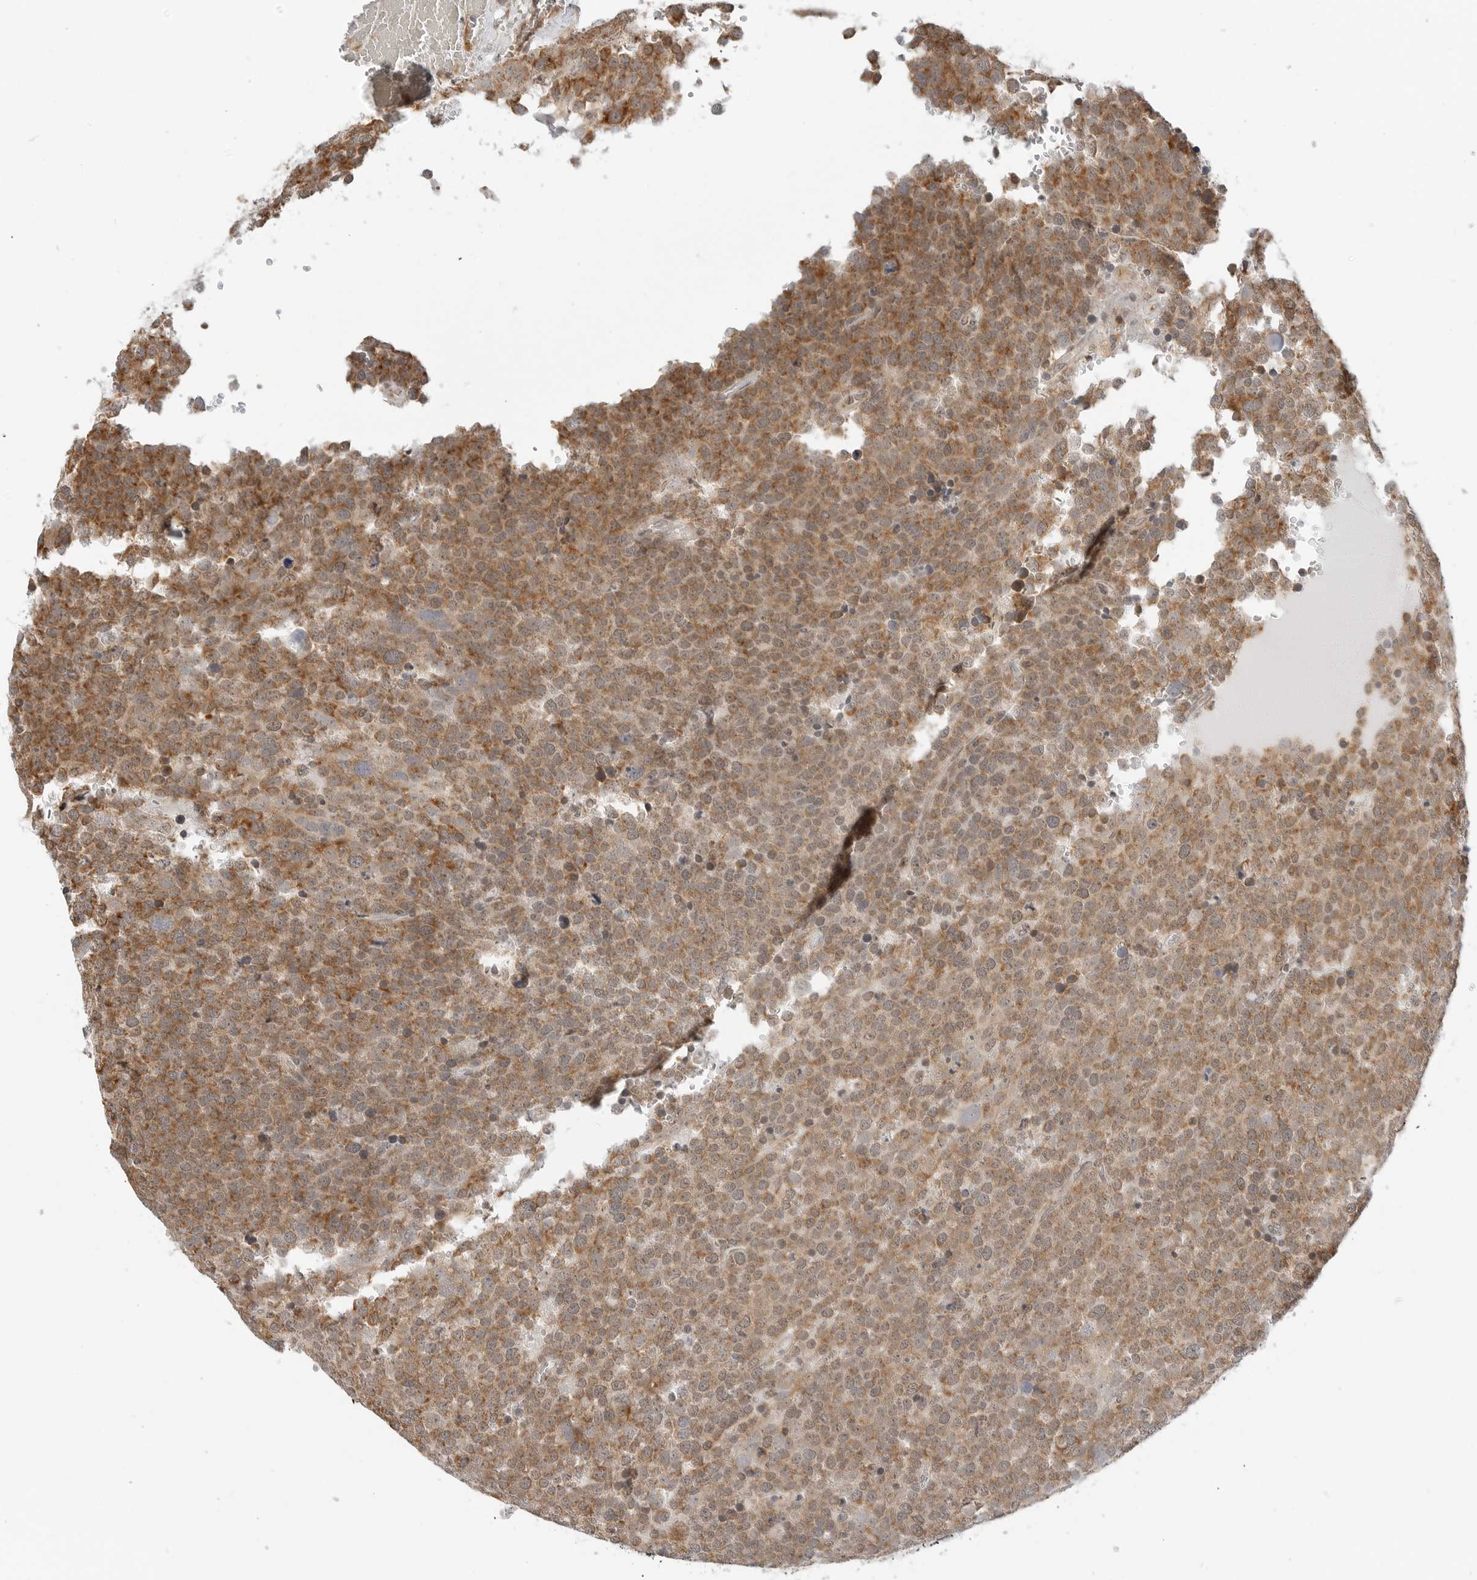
{"staining": {"intensity": "moderate", "quantity": ">75%", "location": "cytoplasmic/membranous"}, "tissue": "testis cancer", "cell_type": "Tumor cells", "image_type": "cancer", "snomed": [{"axis": "morphology", "description": "Seminoma, NOS"}, {"axis": "topography", "description": "Testis"}], "caption": "Human seminoma (testis) stained for a protein (brown) shows moderate cytoplasmic/membranous positive positivity in approximately >75% of tumor cells.", "gene": "POLR3GL", "patient": {"sex": "male", "age": 71}}